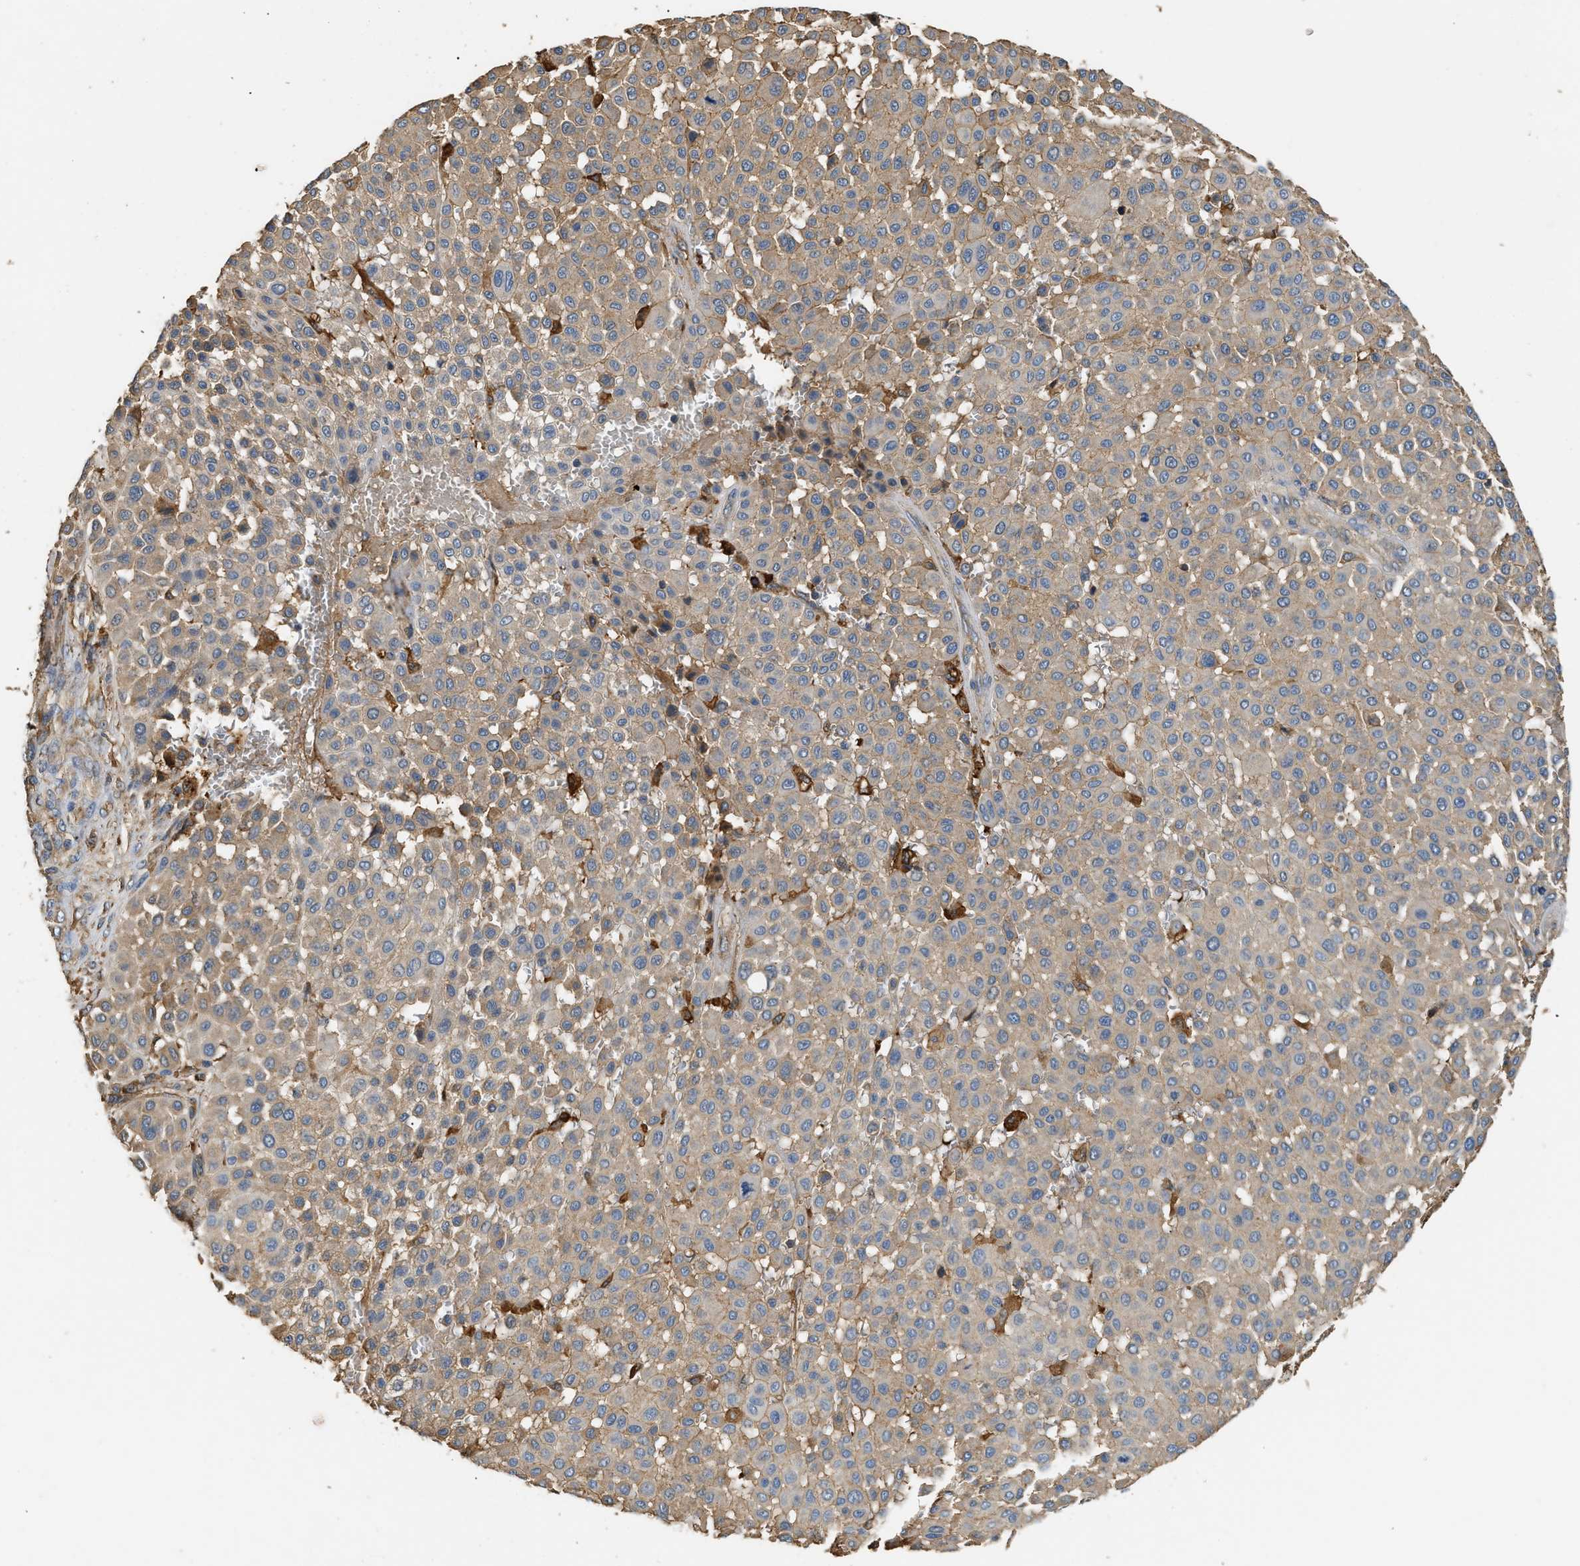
{"staining": {"intensity": "weak", "quantity": "25%-75%", "location": "cytoplasmic/membranous"}, "tissue": "melanoma", "cell_type": "Tumor cells", "image_type": "cancer", "snomed": [{"axis": "morphology", "description": "Malignant melanoma, Metastatic site"}, {"axis": "topography", "description": "Soft tissue"}], "caption": "The immunohistochemical stain highlights weak cytoplasmic/membranous positivity in tumor cells of melanoma tissue.", "gene": "TMEM268", "patient": {"sex": "male", "age": 41}}